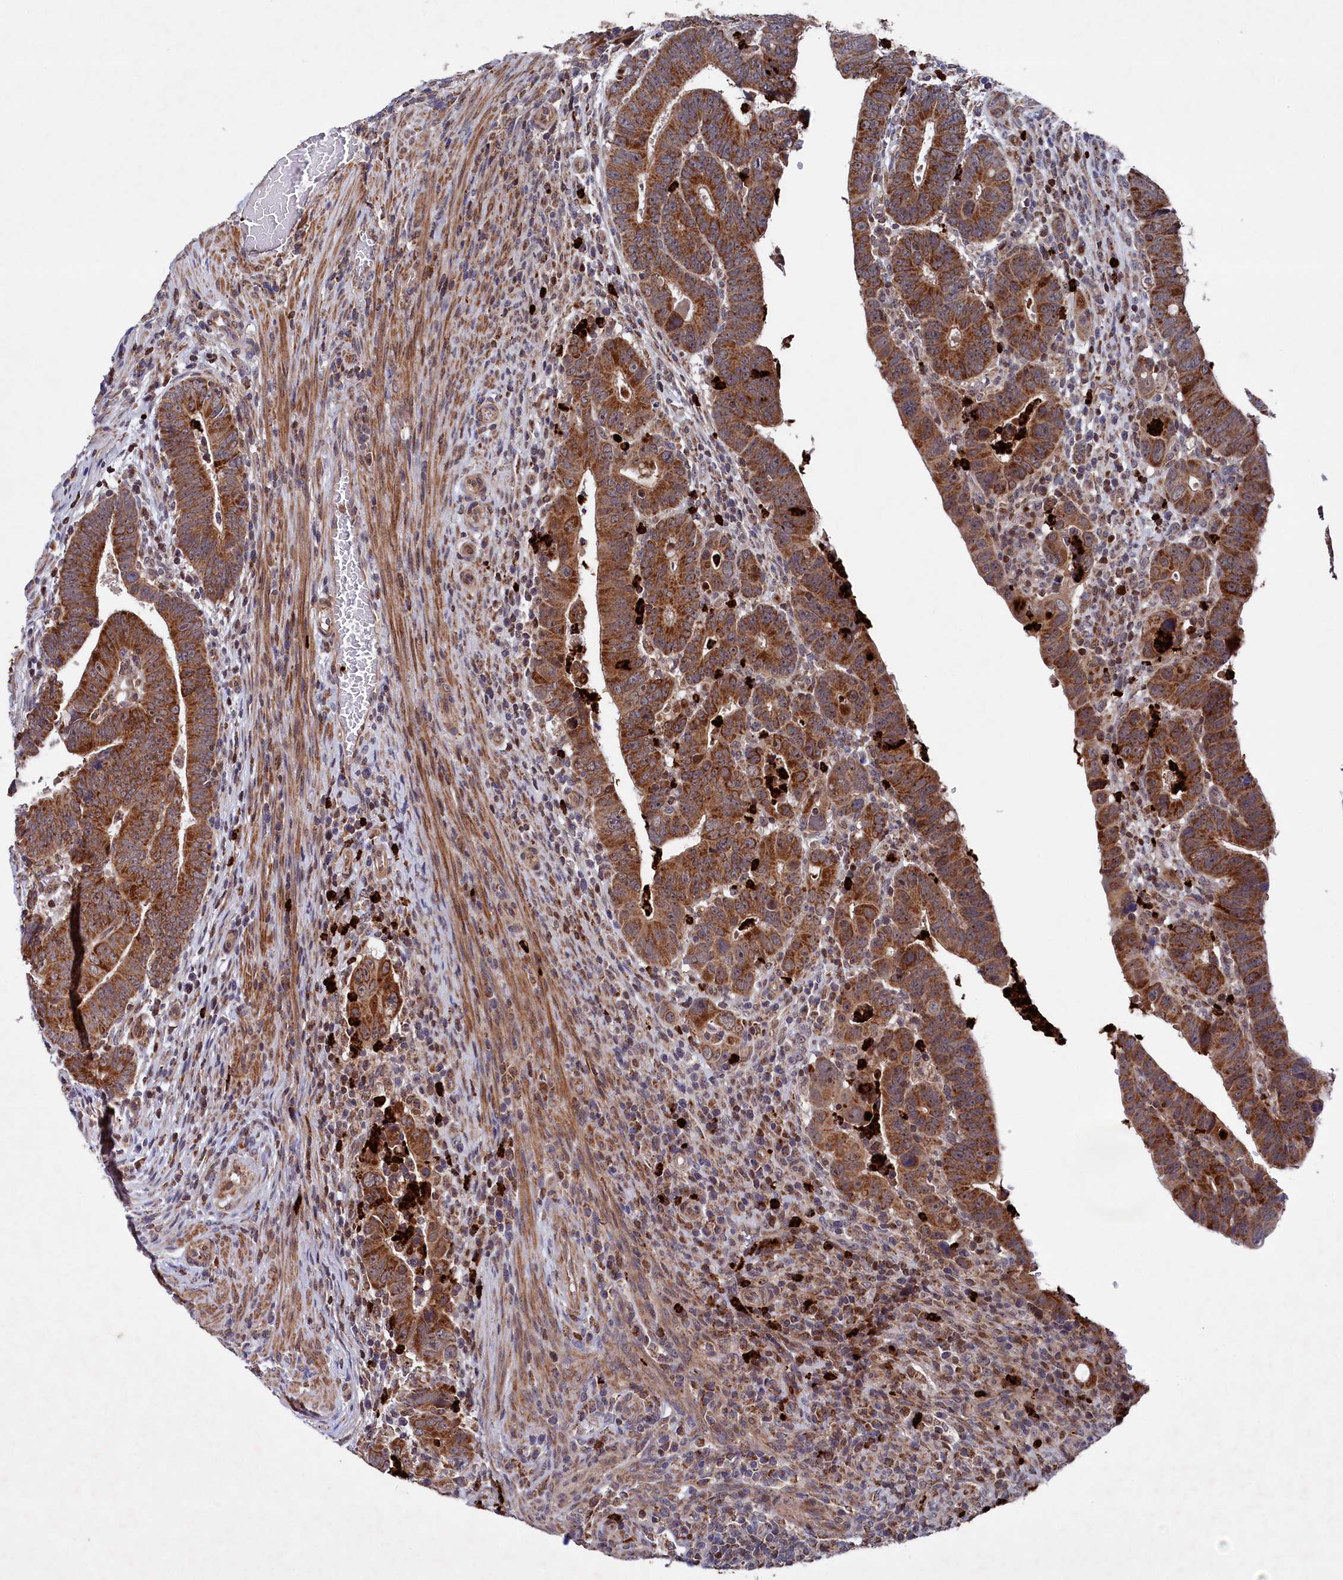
{"staining": {"intensity": "moderate", "quantity": ">75%", "location": "cytoplasmic/membranous"}, "tissue": "colorectal cancer", "cell_type": "Tumor cells", "image_type": "cancer", "snomed": [{"axis": "morphology", "description": "Normal tissue, NOS"}, {"axis": "morphology", "description": "Adenocarcinoma, NOS"}, {"axis": "topography", "description": "Rectum"}], "caption": "Brown immunohistochemical staining in colorectal adenocarcinoma reveals moderate cytoplasmic/membranous expression in approximately >75% of tumor cells.", "gene": "CHCHD1", "patient": {"sex": "female", "age": 65}}